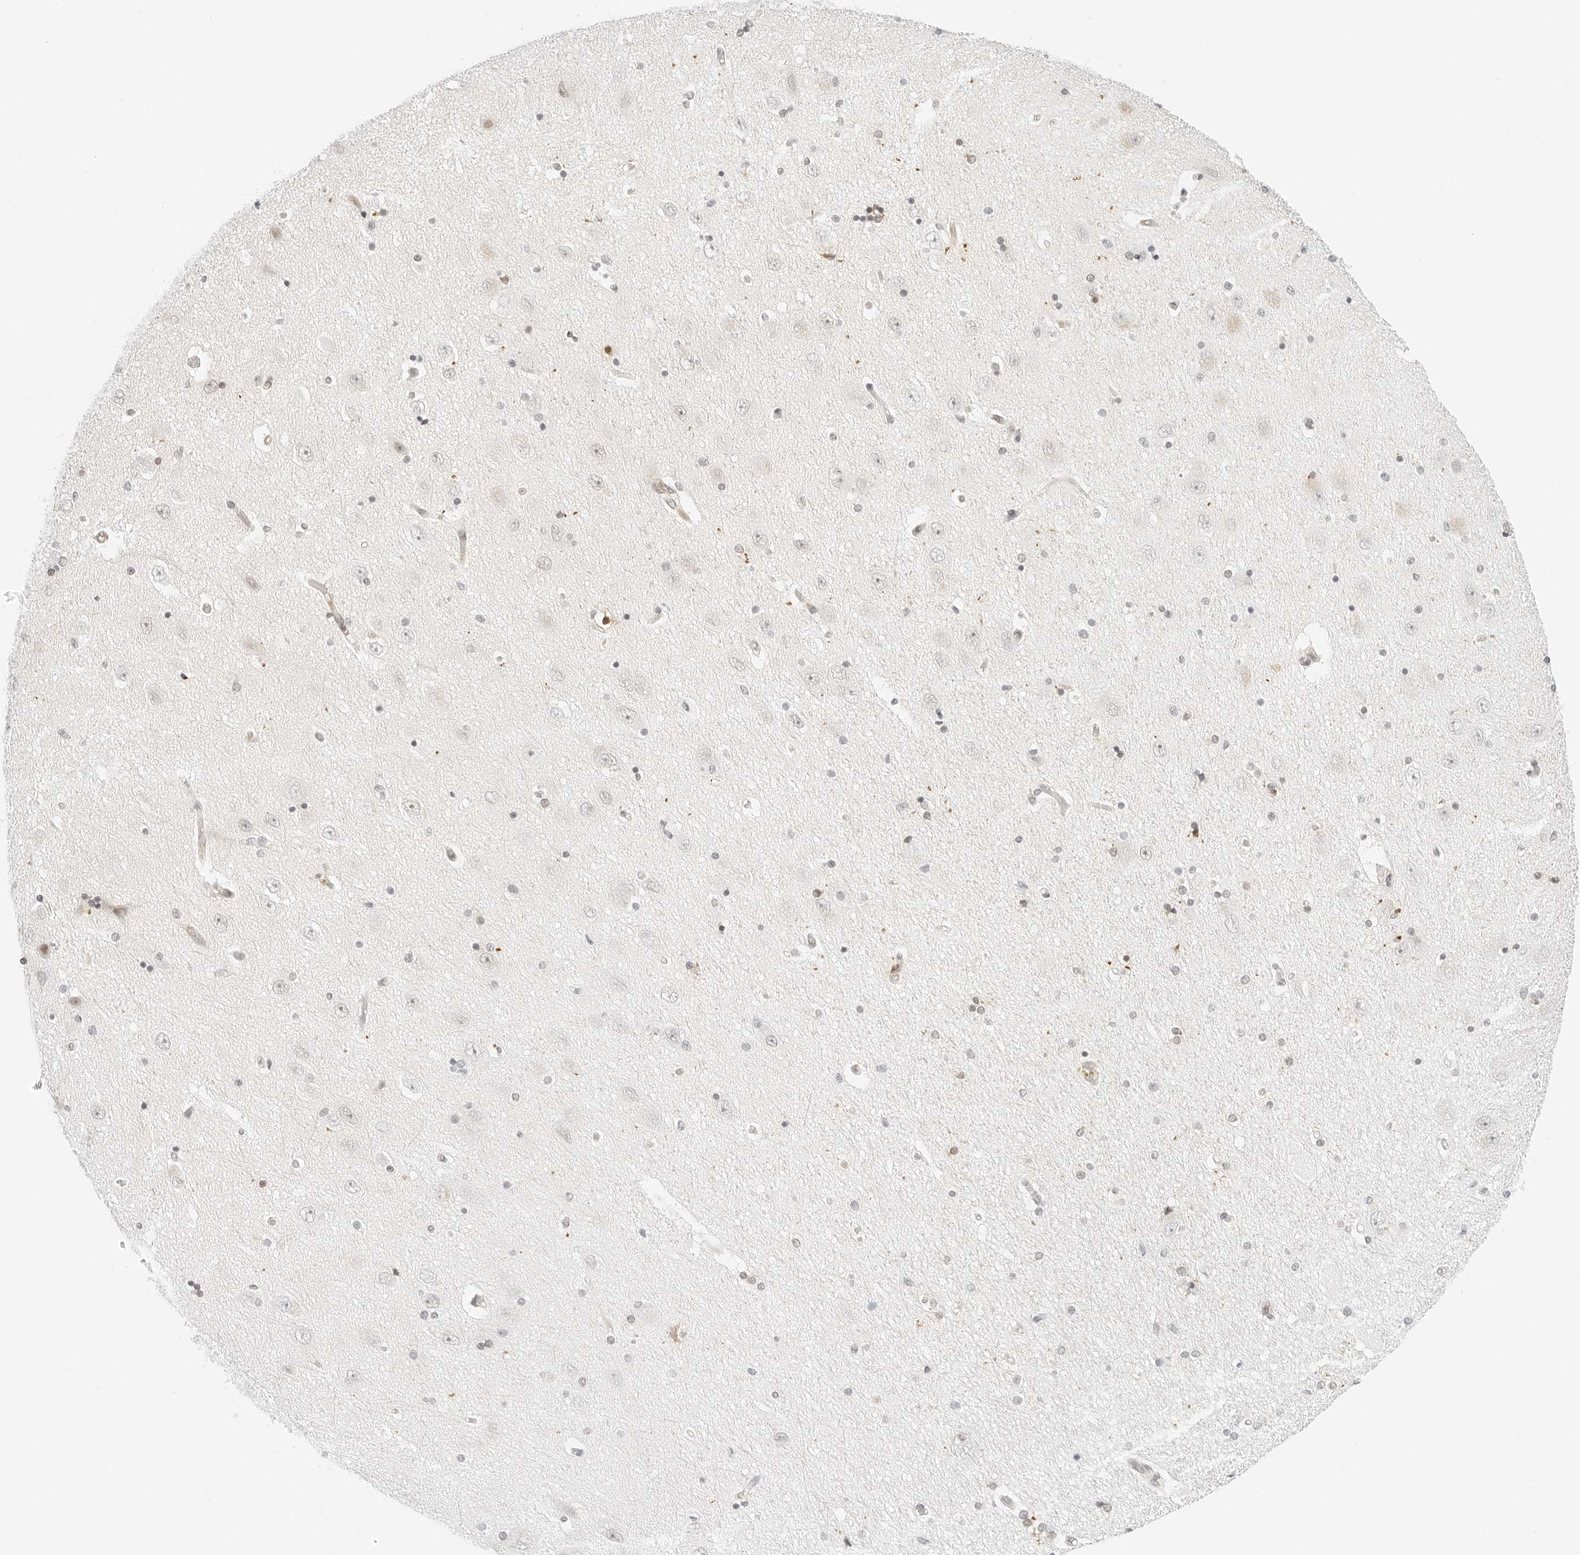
{"staining": {"intensity": "moderate", "quantity": "25%-75%", "location": "cytoplasmic/membranous"}, "tissue": "hippocampus", "cell_type": "Glial cells", "image_type": "normal", "snomed": [{"axis": "morphology", "description": "Normal tissue, NOS"}, {"axis": "topography", "description": "Hippocampus"}], "caption": "Immunohistochemistry of normal human hippocampus displays medium levels of moderate cytoplasmic/membranous expression in about 25%-75% of glial cells. Using DAB (brown) and hematoxylin (blue) stains, captured at high magnification using brightfield microscopy.", "gene": "POLR3C", "patient": {"sex": "female", "age": 54}}